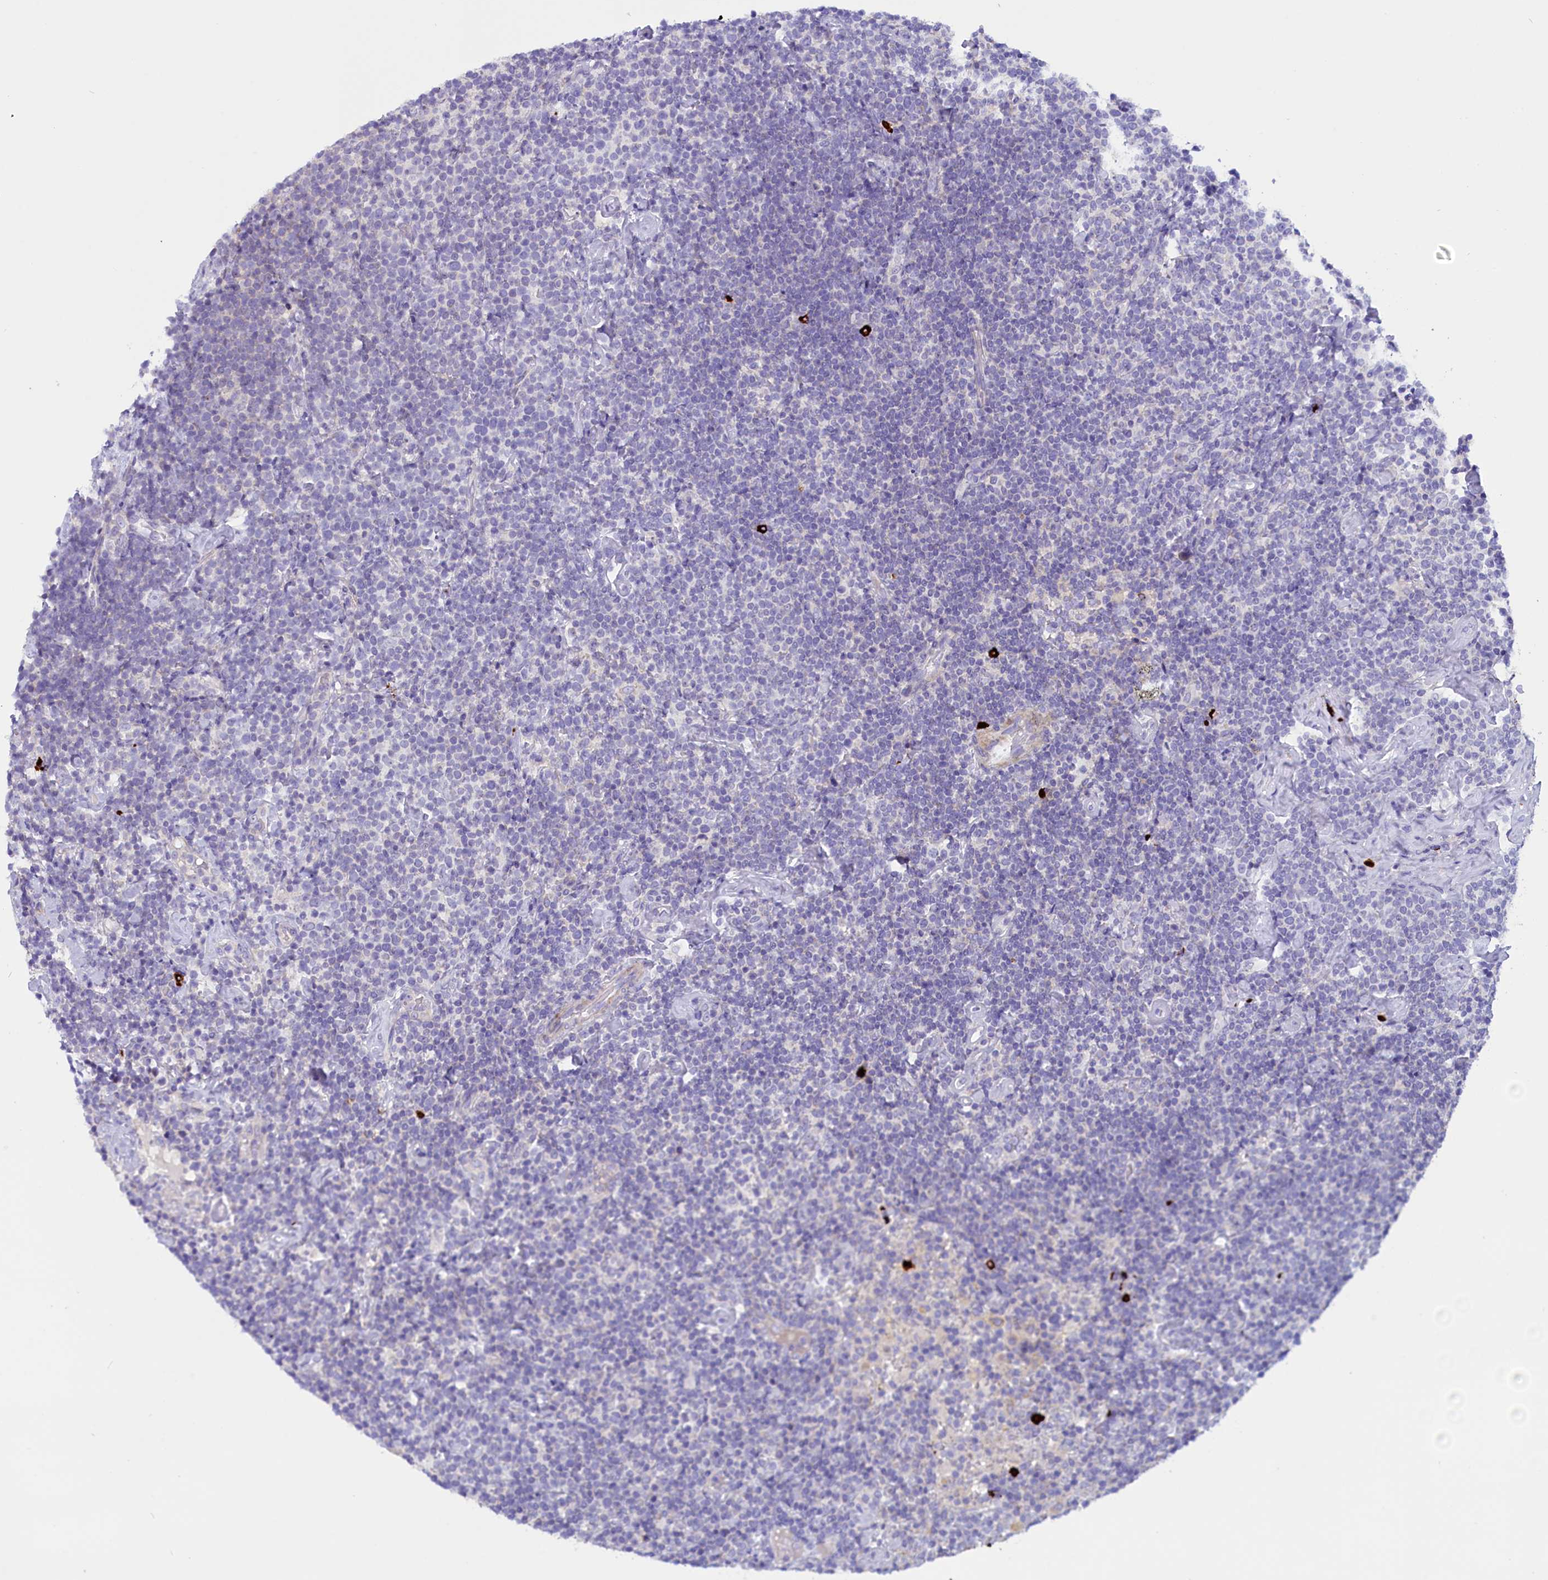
{"staining": {"intensity": "negative", "quantity": "none", "location": "none"}, "tissue": "lymphoma", "cell_type": "Tumor cells", "image_type": "cancer", "snomed": [{"axis": "morphology", "description": "Malignant lymphoma, non-Hodgkin's type, High grade"}, {"axis": "topography", "description": "Lymph node"}], "caption": "The IHC histopathology image has no significant staining in tumor cells of malignant lymphoma, non-Hodgkin's type (high-grade) tissue. (Stains: DAB (3,3'-diaminobenzidine) immunohistochemistry with hematoxylin counter stain, Microscopy: brightfield microscopy at high magnification).", "gene": "RTTN", "patient": {"sex": "male", "age": 61}}